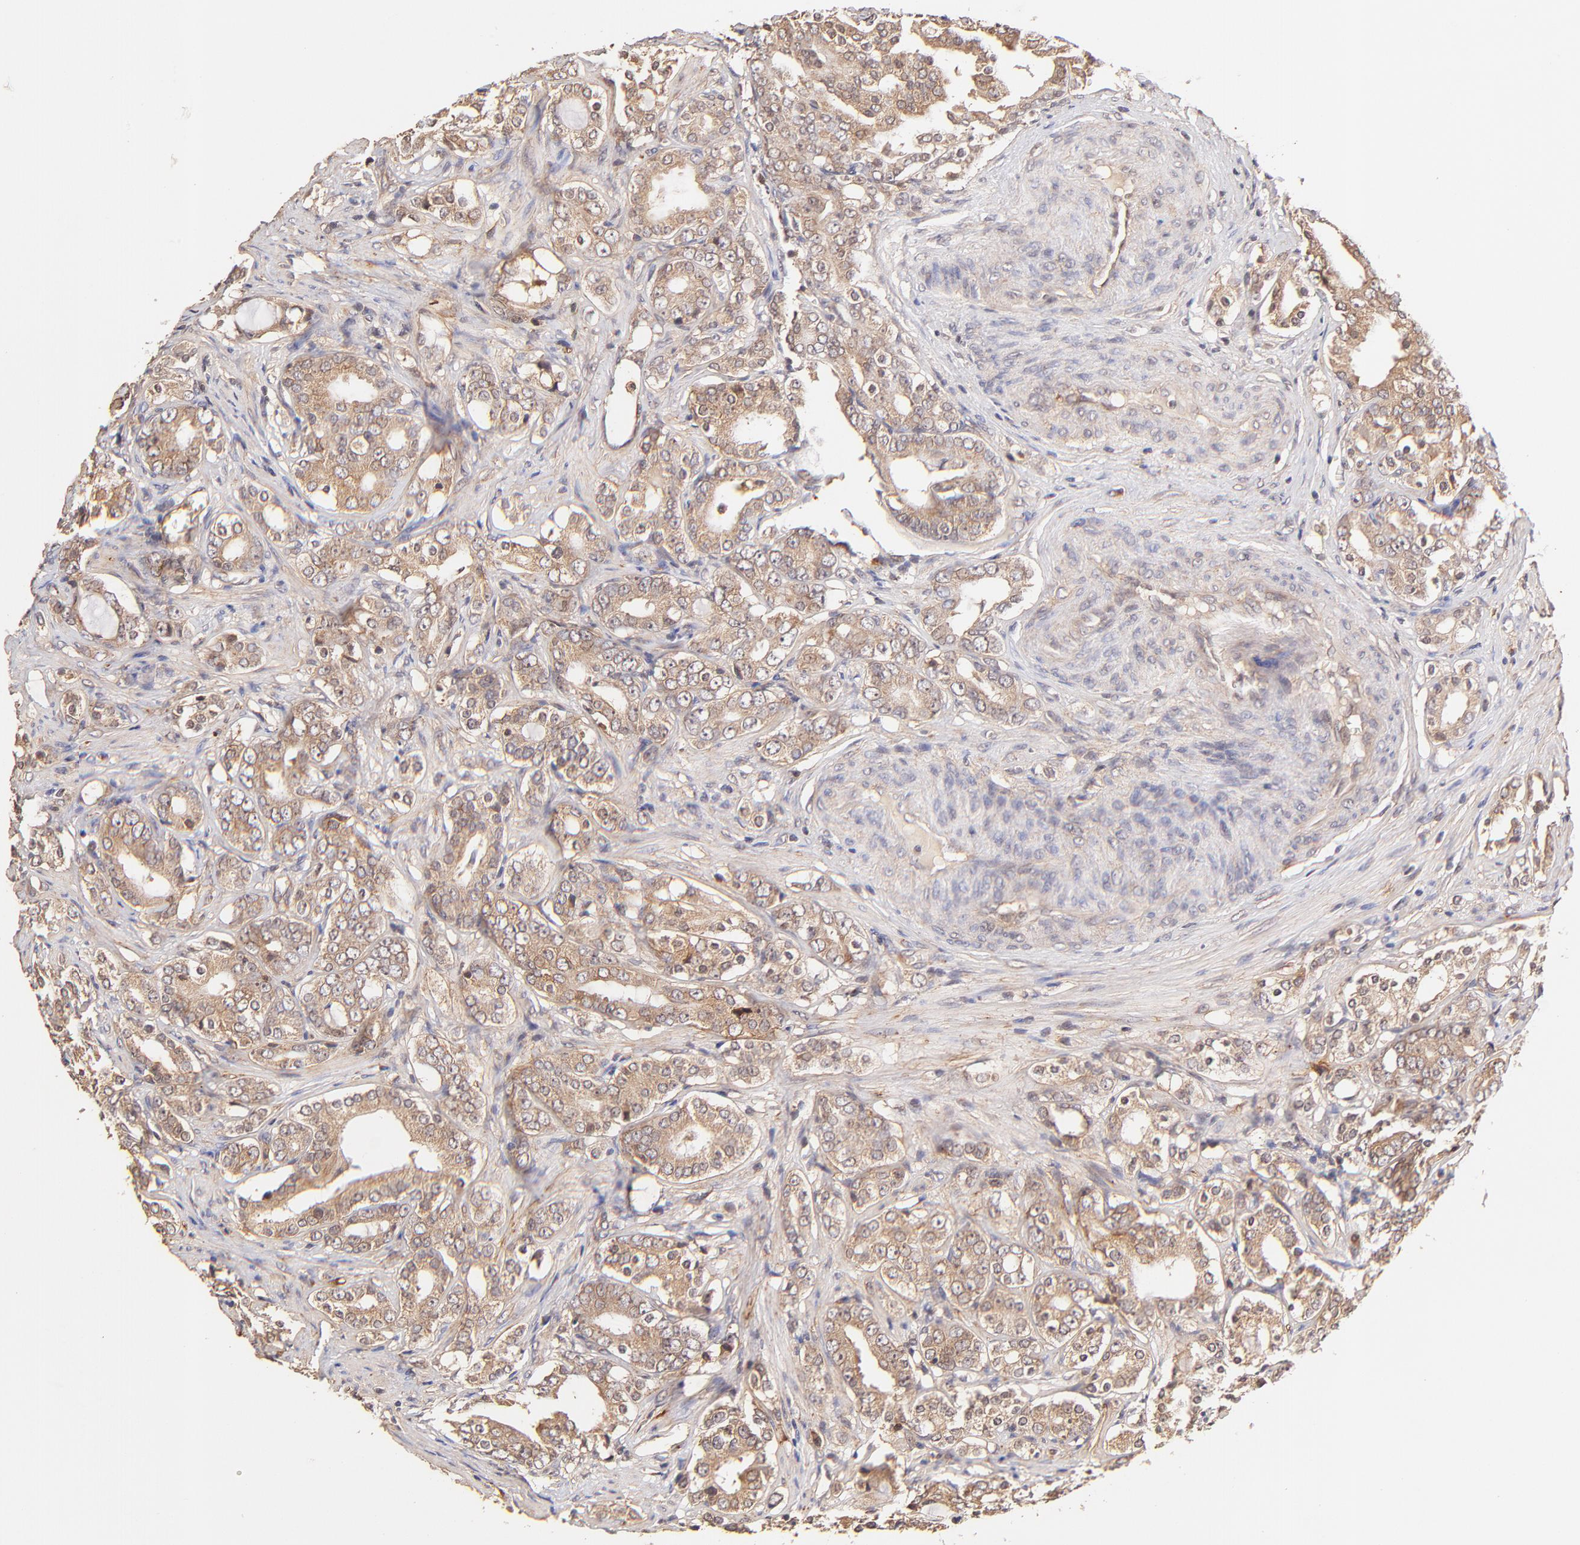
{"staining": {"intensity": "weak", "quantity": ">75%", "location": "cytoplasmic/membranous"}, "tissue": "prostate cancer", "cell_type": "Tumor cells", "image_type": "cancer", "snomed": [{"axis": "morphology", "description": "Adenocarcinoma, Low grade"}, {"axis": "topography", "description": "Prostate"}], "caption": "Human prostate adenocarcinoma (low-grade) stained with a protein marker exhibits weak staining in tumor cells.", "gene": "ITGB1", "patient": {"sex": "male", "age": 59}}